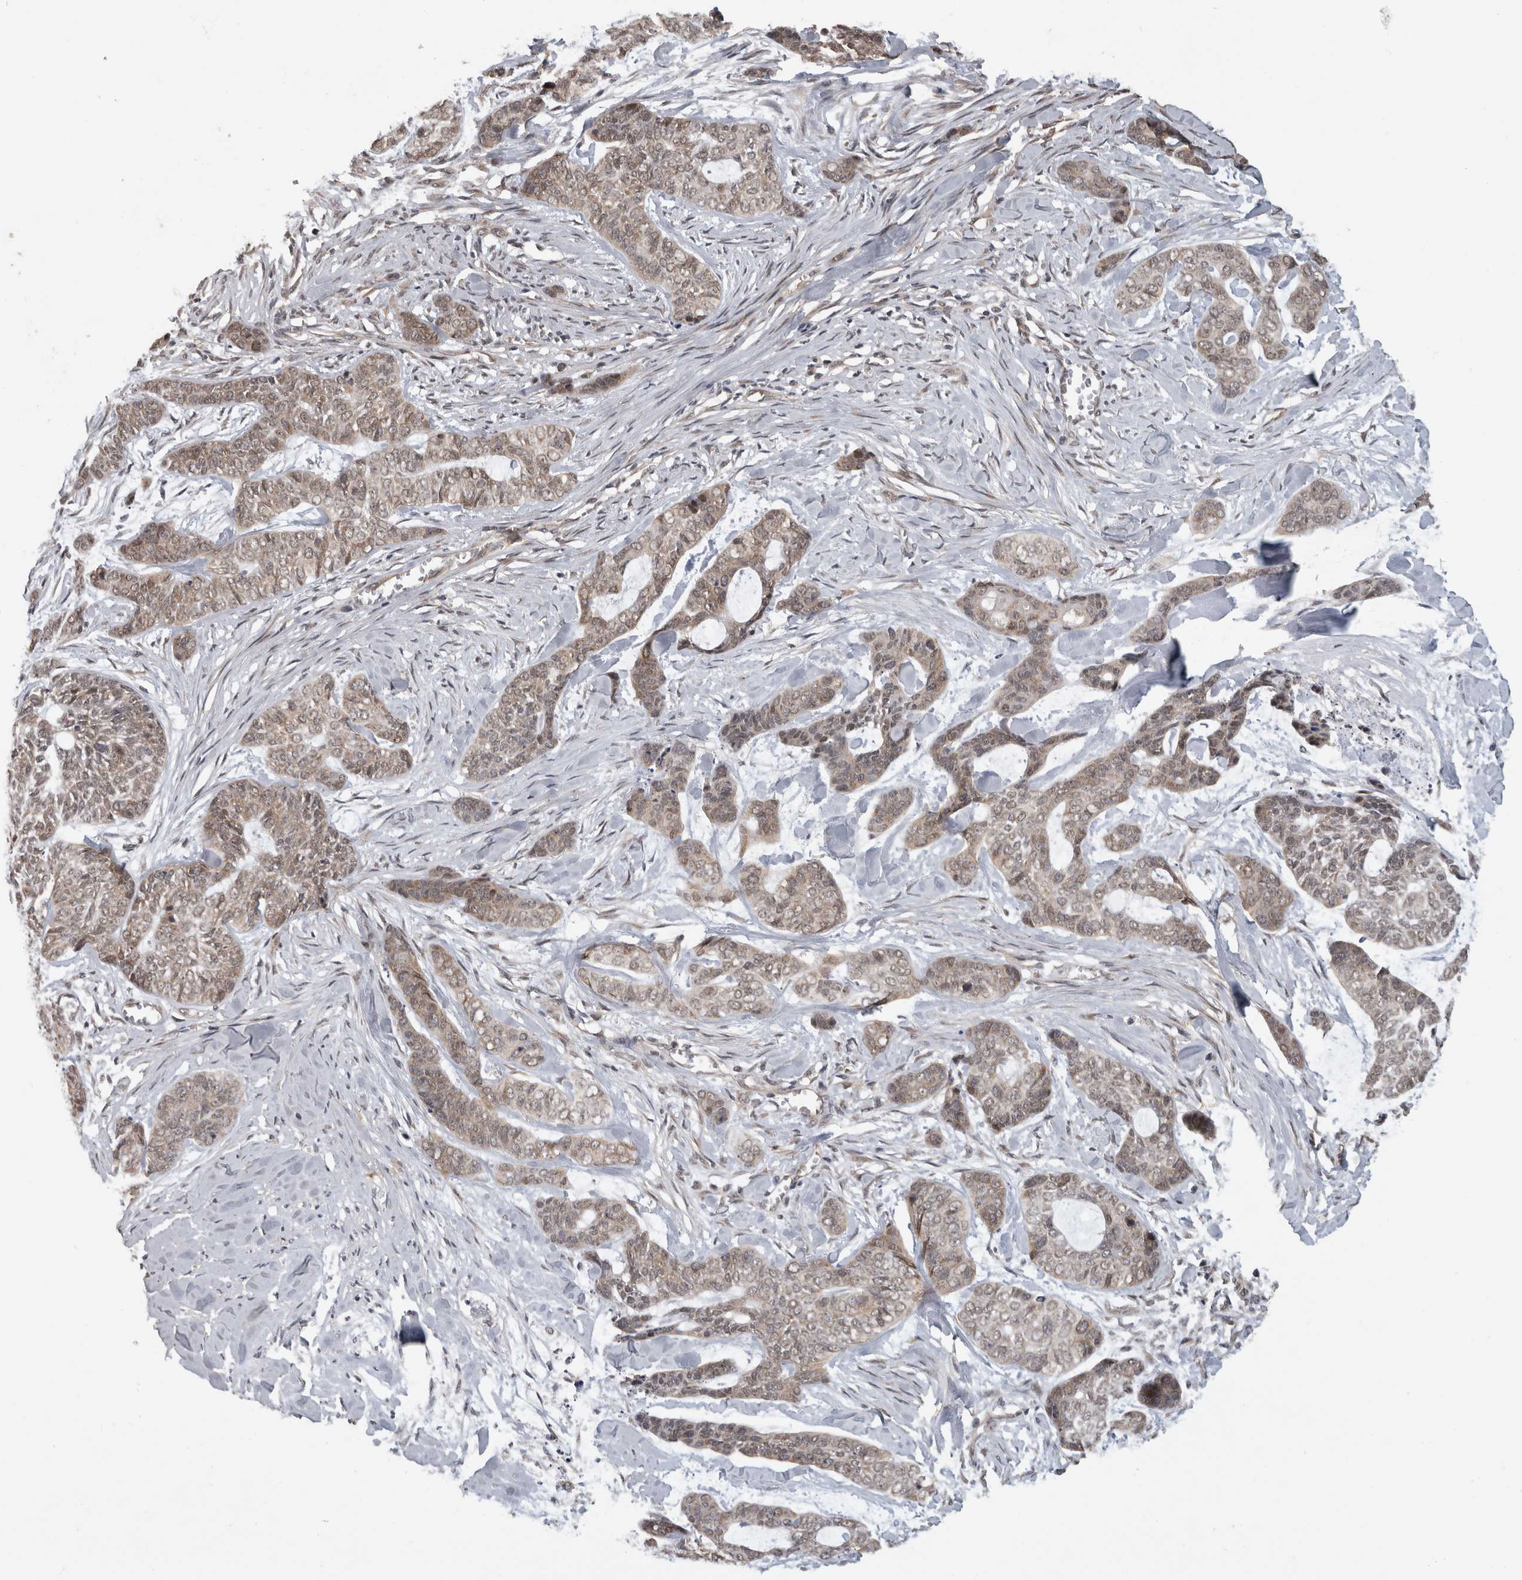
{"staining": {"intensity": "weak", "quantity": "25%-75%", "location": "cytoplasmic/membranous"}, "tissue": "skin cancer", "cell_type": "Tumor cells", "image_type": "cancer", "snomed": [{"axis": "morphology", "description": "Basal cell carcinoma"}, {"axis": "topography", "description": "Skin"}], "caption": "Immunohistochemistry (DAB) staining of human basal cell carcinoma (skin) demonstrates weak cytoplasmic/membranous protein expression in about 25%-75% of tumor cells. (brown staining indicates protein expression, while blue staining denotes nuclei).", "gene": "ATXN2", "patient": {"sex": "female", "age": 64}}